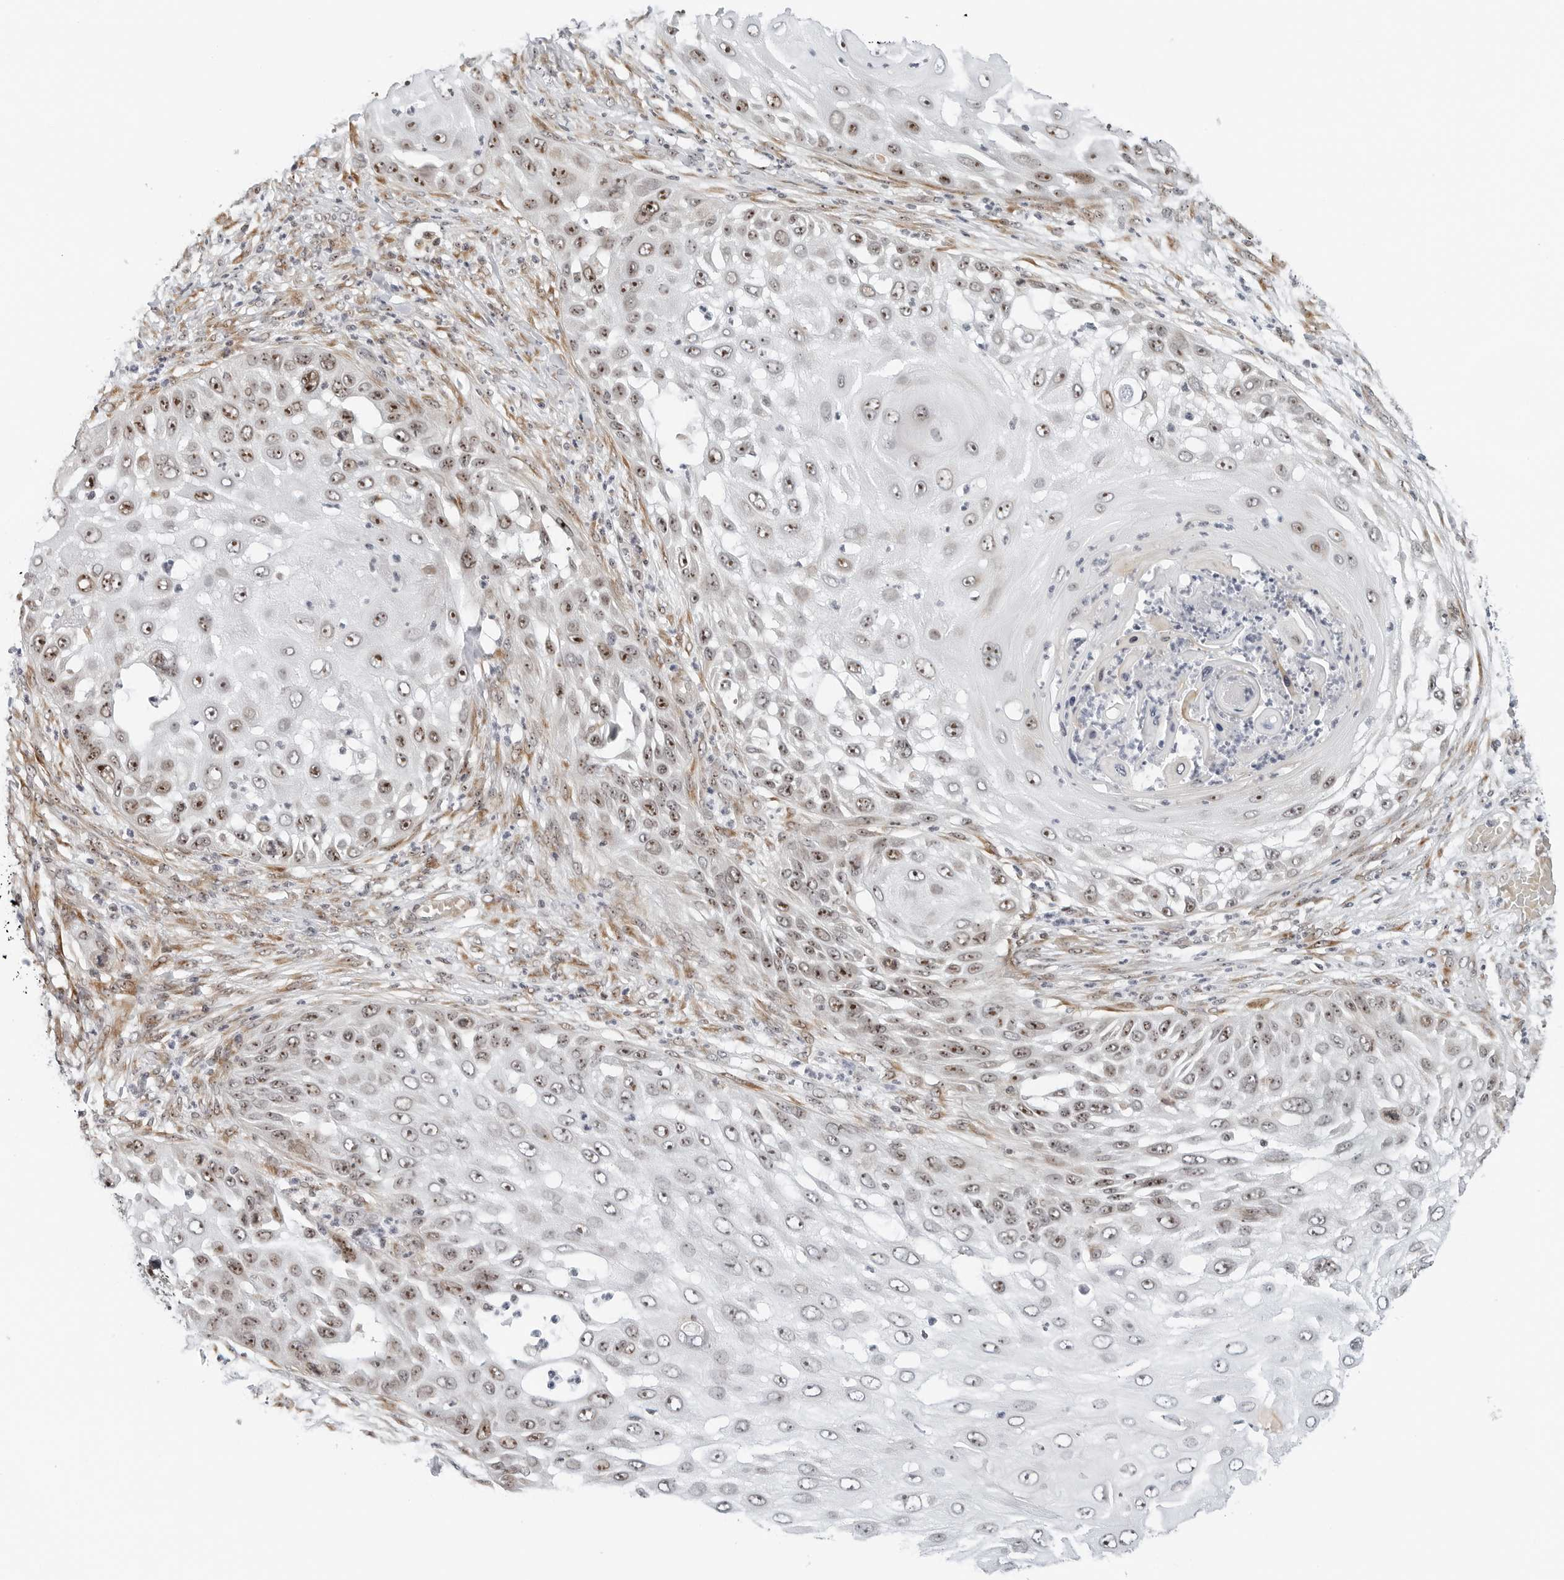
{"staining": {"intensity": "moderate", "quantity": "25%-75%", "location": "cytoplasmic/membranous,nuclear"}, "tissue": "skin cancer", "cell_type": "Tumor cells", "image_type": "cancer", "snomed": [{"axis": "morphology", "description": "Squamous cell carcinoma, NOS"}, {"axis": "topography", "description": "Skin"}], "caption": "Immunohistochemical staining of human skin cancer reveals medium levels of moderate cytoplasmic/membranous and nuclear protein expression in about 25%-75% of tumor cells.", "gene": "RIMKLA", "patient": {"sex": "female", "age": 44}}